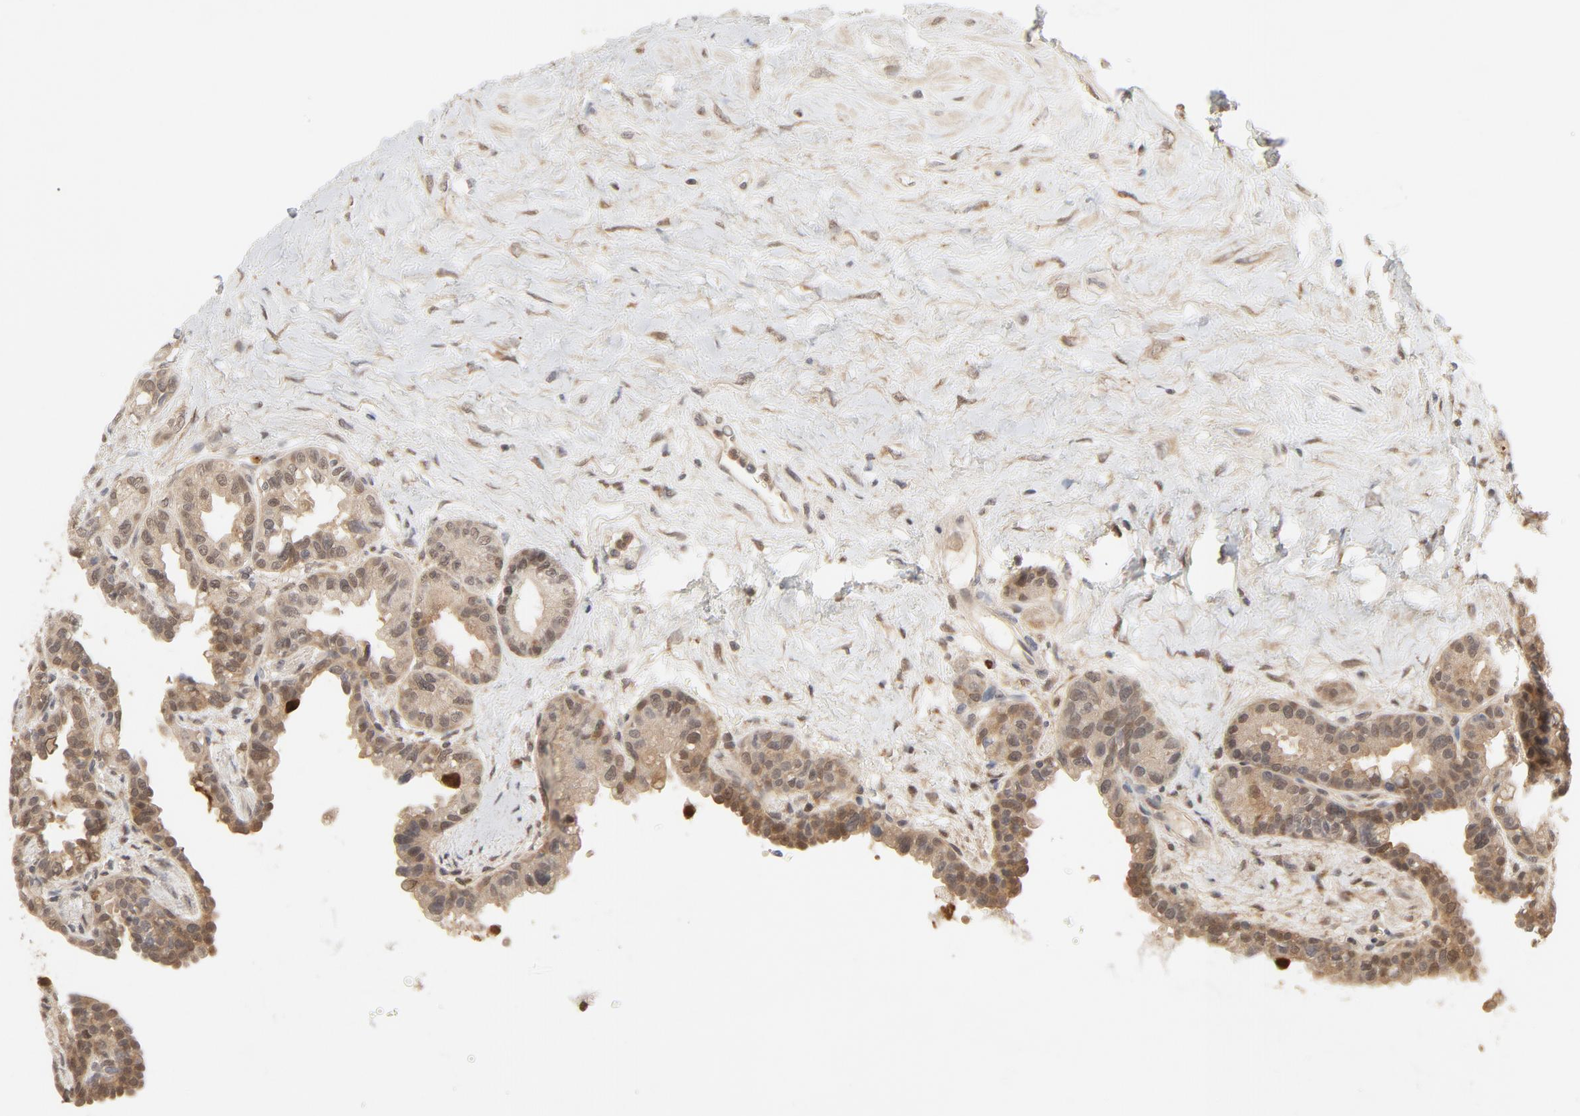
{"staining": {"intensity": "moderate", "quantity": ">75%", "location": "cytoplasmic/membranous,nuclear"}, "tissue": "seminal vesicle", "cell_type": "Glandular cells", "image_type": "normal", "snomed": [{"axis": "morphology", "description": "Normal tissue, NOS"}, {"axis": "topography", "description": "Seminal veicle"}], "caption": "A medium amount of moderate cytoplasmic/membranous,nuclear positivity is appreciated in about >75% of glandular cells in unremarkable seminal vesicle.", "gene": "NEDD8", "patient": {"sex": "male", "age": 61}}